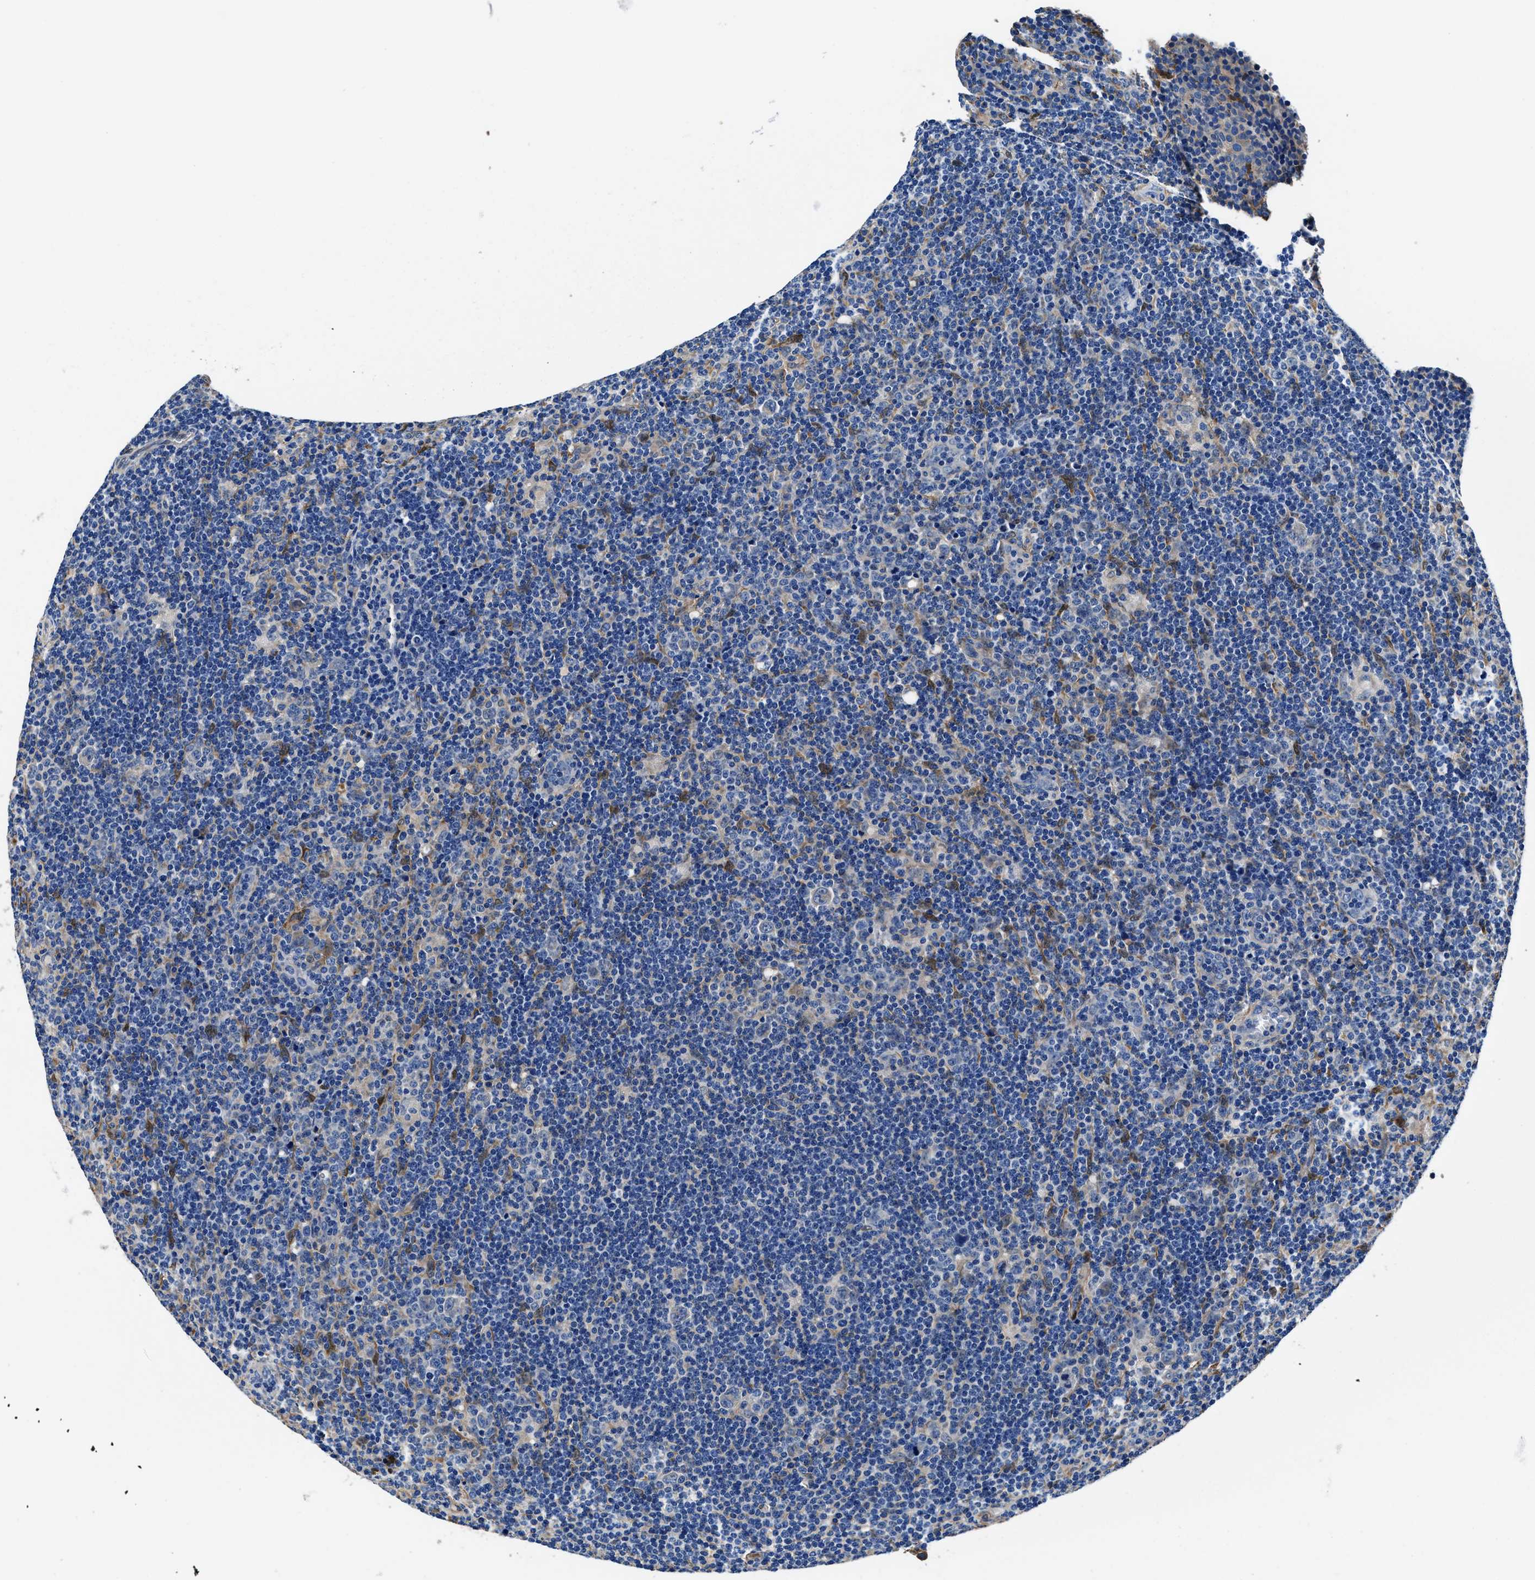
{"staining": {"intensity": "weak", "quantity": "<25%", "location": "cytoplasmic/membranous"}, "tissue": "lymphoma", "cell_type": "Tumor cells", "image_type": "cancer", "snomed": [{"axis": "morphology", "description": "Hodgkin's disease, NOS"}, {"axis": "topography", "description": "Lymph node"}], "caption": "Tumor cells show no significant positivity in Hodgkin's disease. The staining is performed using DAB (3,3'-diaminobenzidine) brown chromogen with nuclei counter-stained in using hematoxylin.", "gene": "NEU1", "patient": {"sex": "female", "age": 57}}